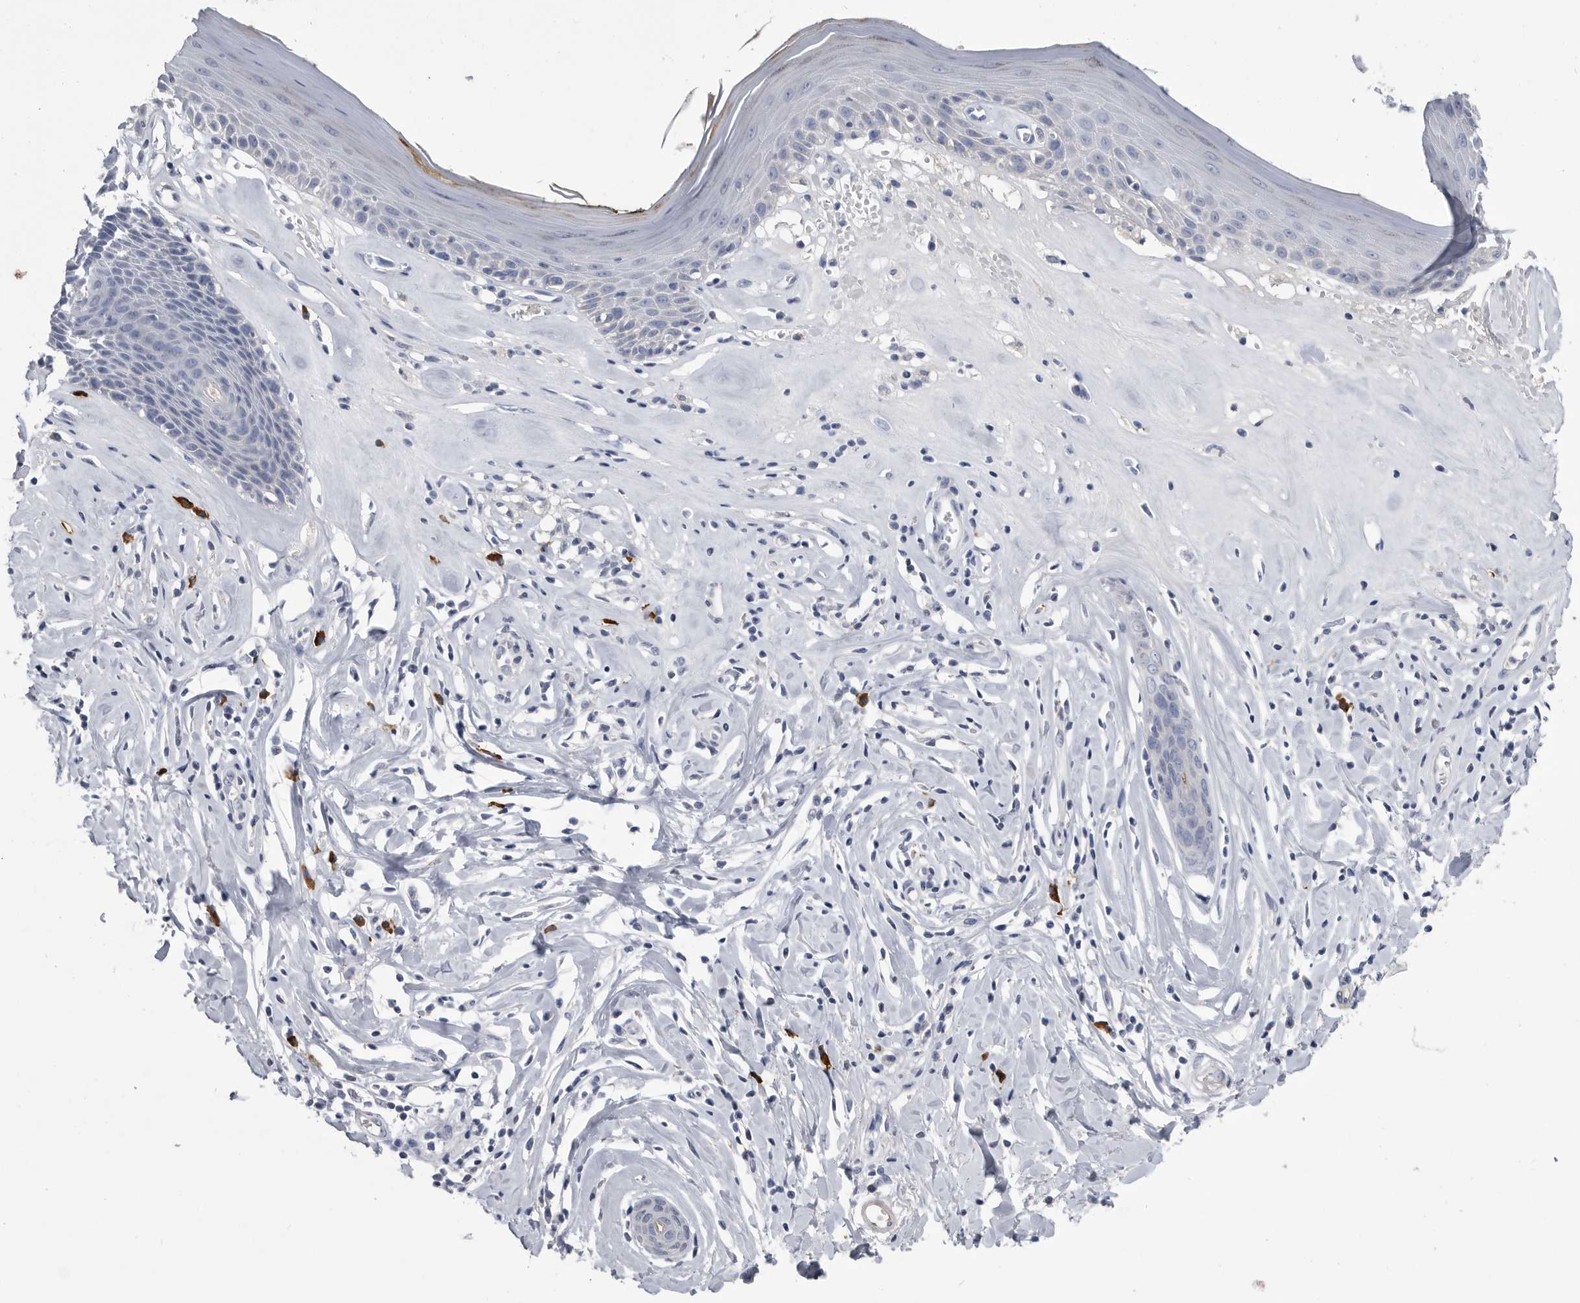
{"staining": {"intensity": "negative", "quantity": "none", "location": "none"}, "tissue": "skin", "cell_type": "Epidermal cells", "image_type": "normal", "snomed": [{"axis": "morphology", "description": "Normal tissue, NOS"}, {"axis": "morphology", "description": "Inflammation, NOS"}, {"axis": "topography", "description": "Vulva"}], "caption": "Human skin stained for a protein using immunohistochemistry (IHC) displays no positivity in epidermal cells.", "gene": "BTBD6", "patient": {"sex": "female", "age": 84}}